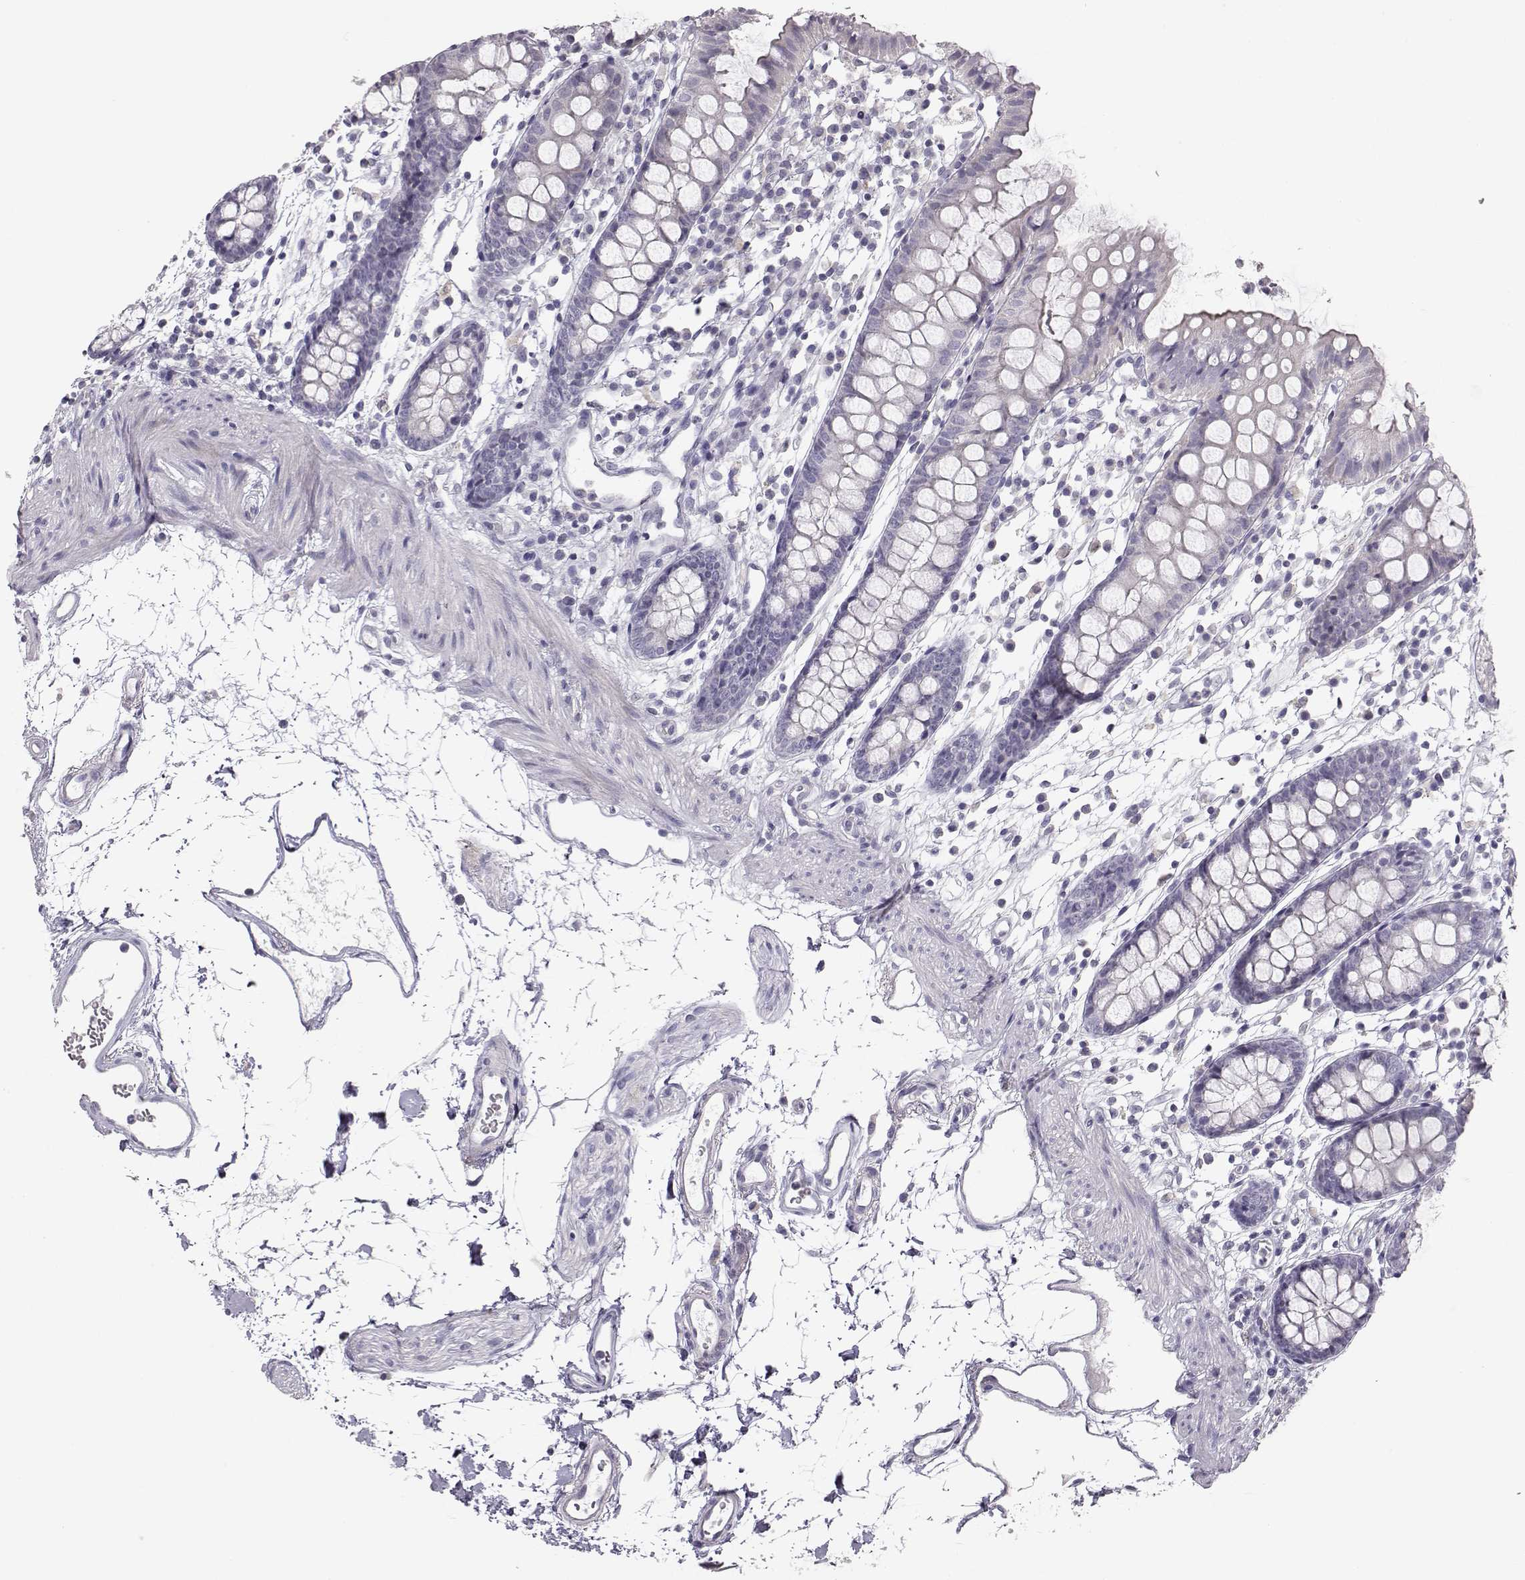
{"staining": {"intensity": "negative", "quantity": "none", "location": "none"}, "tissue": "colon", "cell_type": "Endothelial cells", "image_type": "normal", "snomed": [{"axis": "morphology", "description": "Normal tissue, NOS"}, {"axis": "topography", "description": "Colon"}], "caption": "DAB (3,3'-diaminobenzidine) immunohistochemical staining of normal colon shows no significant staining in endothelial cells.", "gene": "MYCBPAP", "patient": {"sex": "female", "age": 84}}